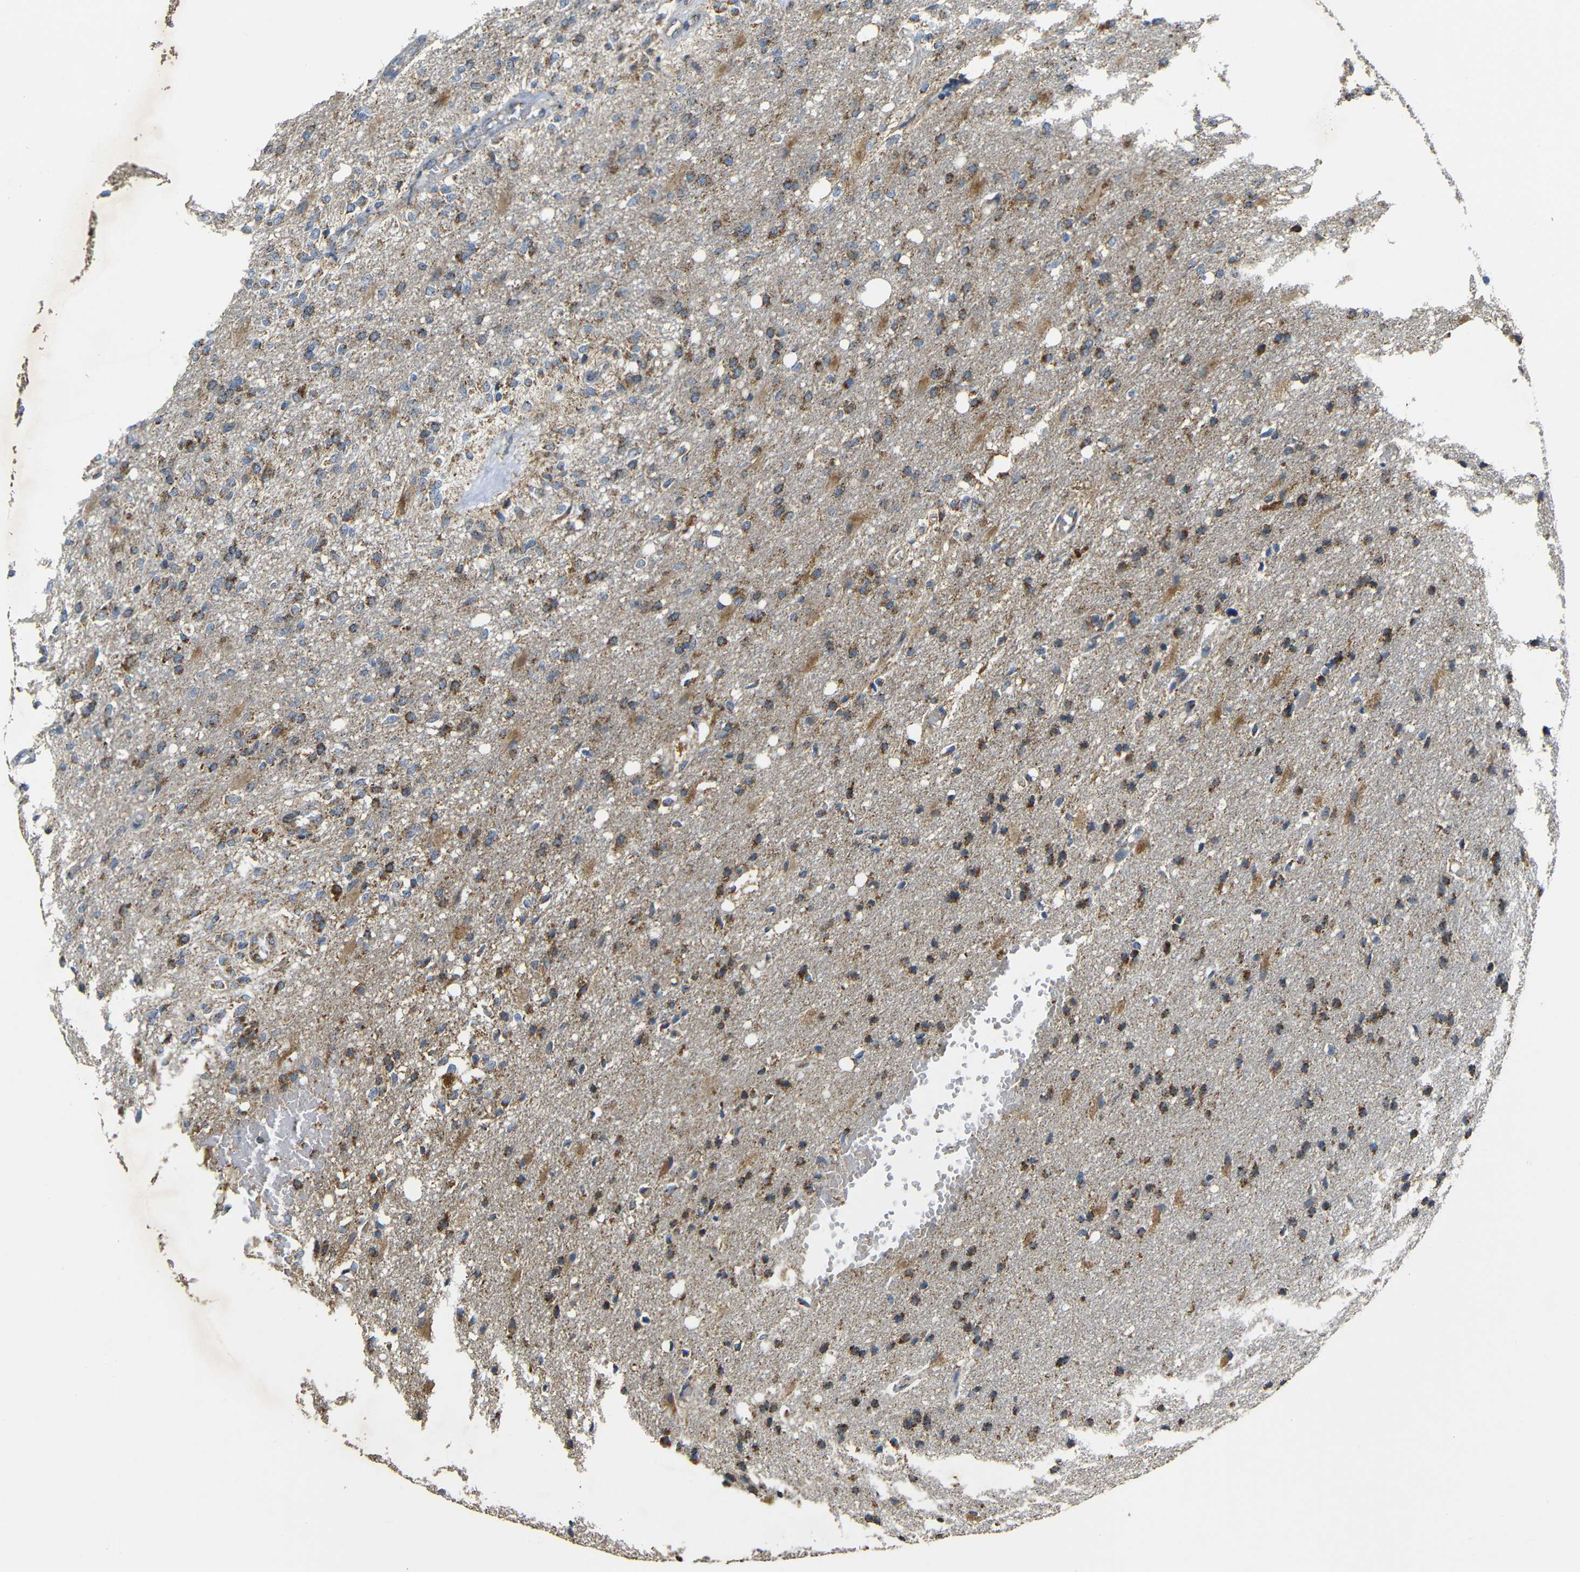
{"staining": {"intensity": "moderate", "quantity": ">75%", "location": "cytoplasmic/membranous"}, "tissue": "glioma", "cell_type": "Tumor cells", "image_type": "cancer", "snomed": [{"axis": "morphology", "description": "Normal tissue, NOS"}, {"axis": "morphology", "description": "Glioma, malignant, High grade"}, {"axis": "topography", "description": "Cerebral cortex"}], "caption": "Malignant glioma (high-grade) stained with DAB immunohistochemistry exhibits medium levels of moderate cytoplasmic/membranous positivity in about >75% of tumor cells. The protein of interest is shown in brown color, while the nuclei are stained blue.", "gene": "NR3C2", "patient": {"sex": "male", "age": 77}}